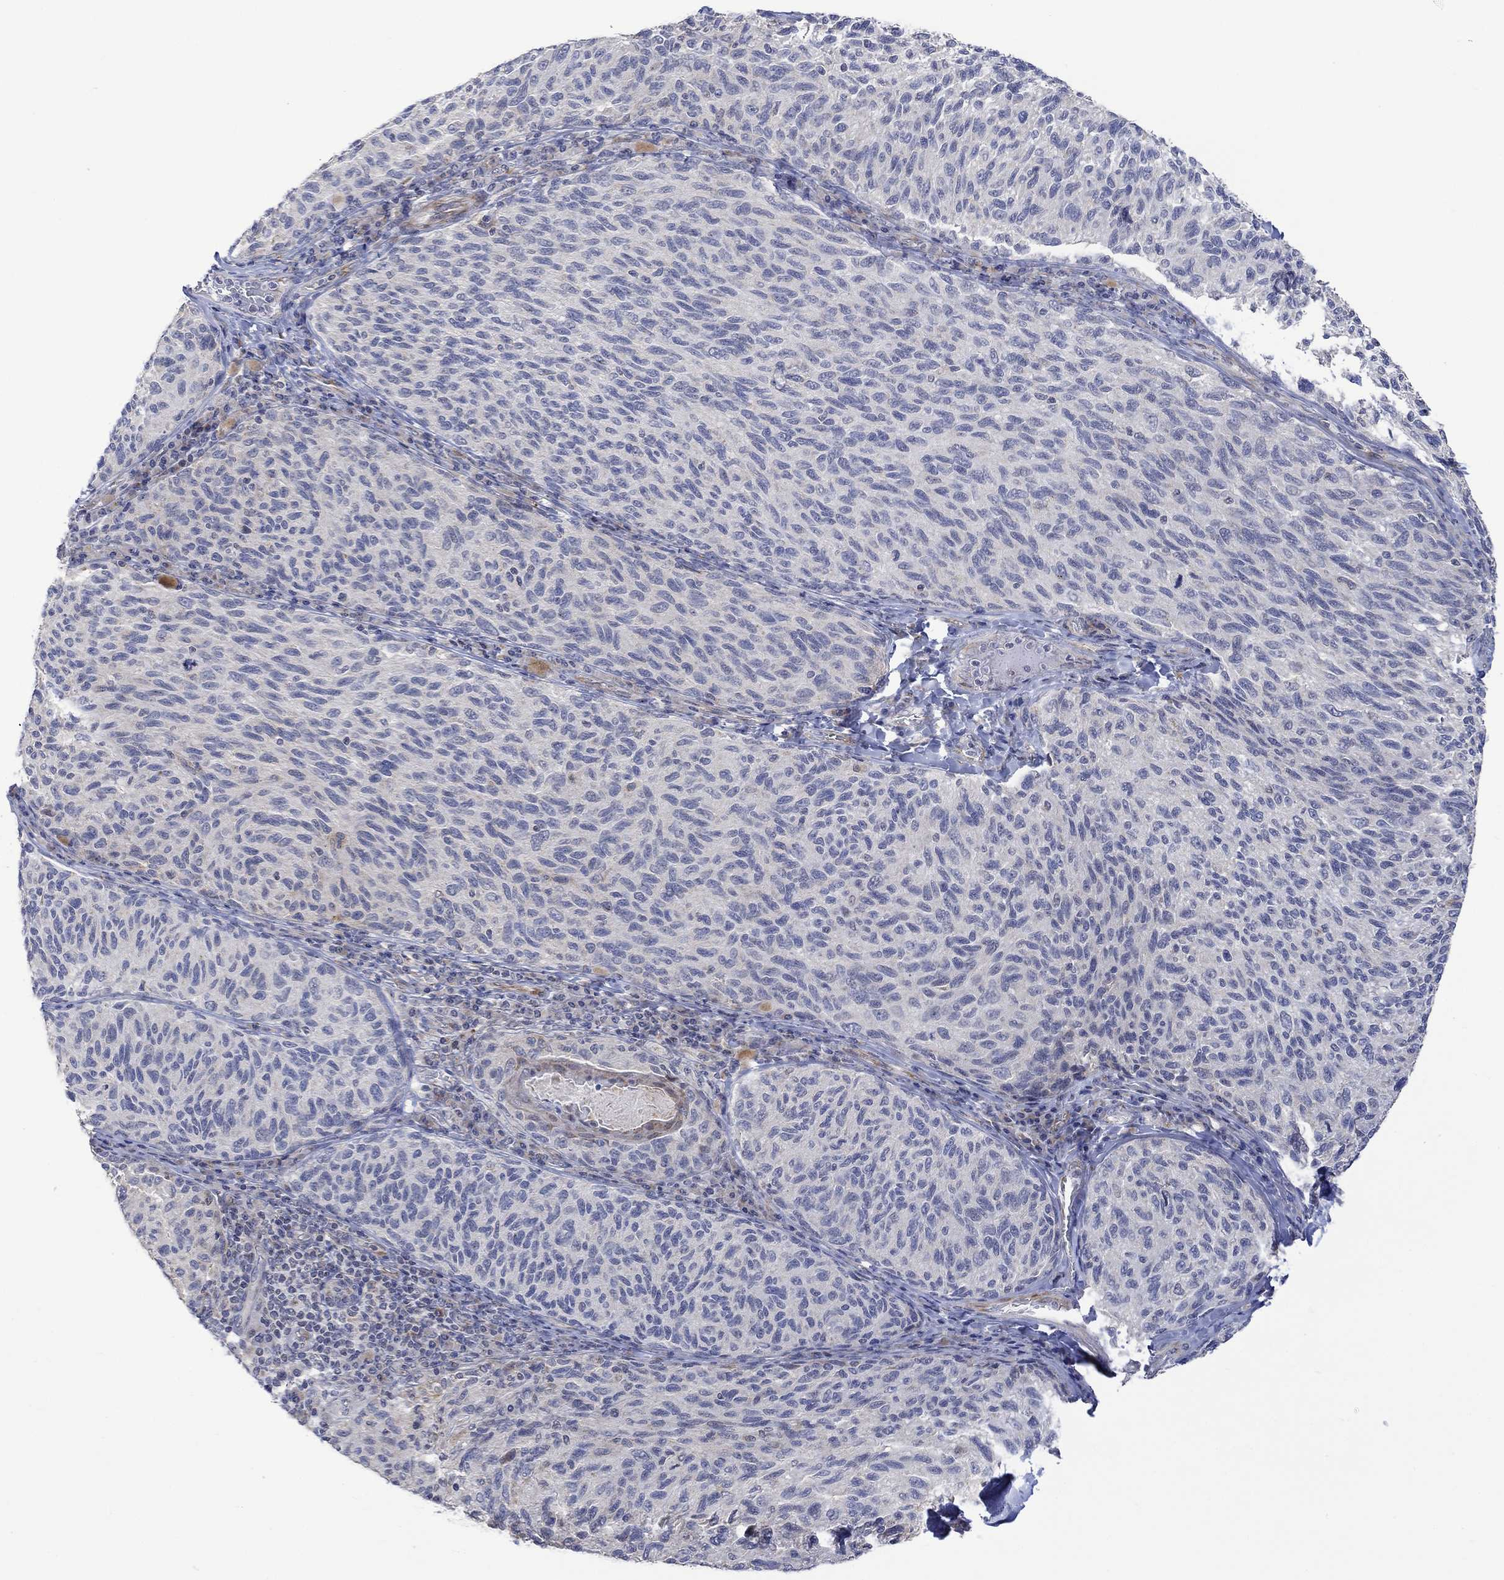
{"staining": {"intensity": "negative", "quantity": "none", "location": "none"}, "tissue": "melanoma", "cell_type": "Tumor cells", "image_type": "cancer", "snomed": [{"axis": "morphology", "description": "Malignant melanoma, NOS"}, {"axis": "topography", "description": "Skin"}], "caption": "IHC of human malignant melanoma shows no positivity in tumor cells.", "gene": "SLC48A1", "patient": {"sex": "female", "age": 73}}